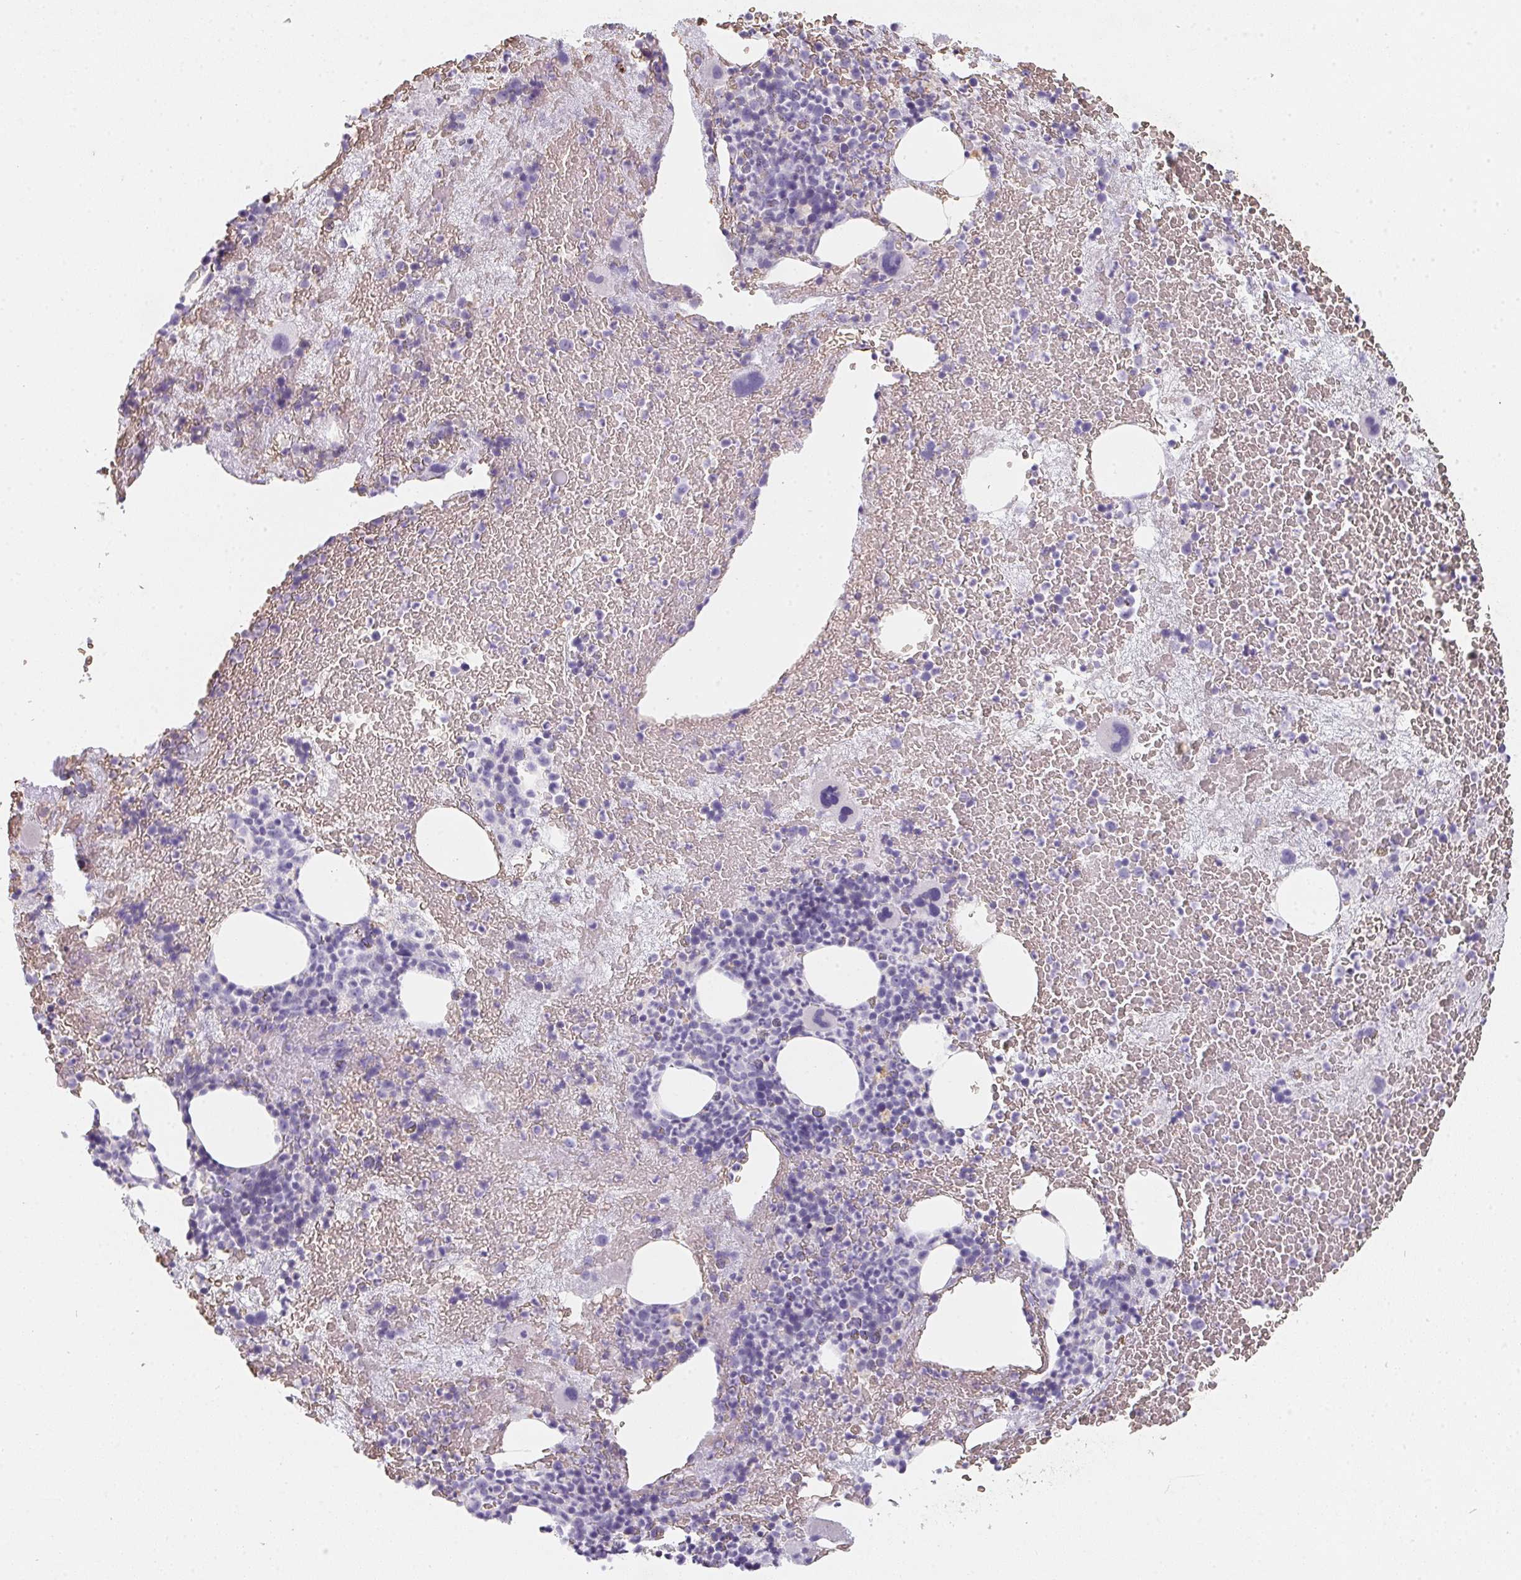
{"staining": {"intensity": "negative", "quantity": "none", "location": "none"}, "tissue": "bone marrow", "cell_type": "Hematopoietic cells", "image_type": "normal", "snomed": [{"axis": "morphology", "description": "Normal tissue, NOS"}, {"axis": "topography", "description": "Bone marrow"}], "caption": "Human bone marrow stained for a protein using immunohistochemistry (IHC) exhibits no staining in hematopoietic cells.", "gene": "DCD", "patient": {"sex": "male", "age": 44}}